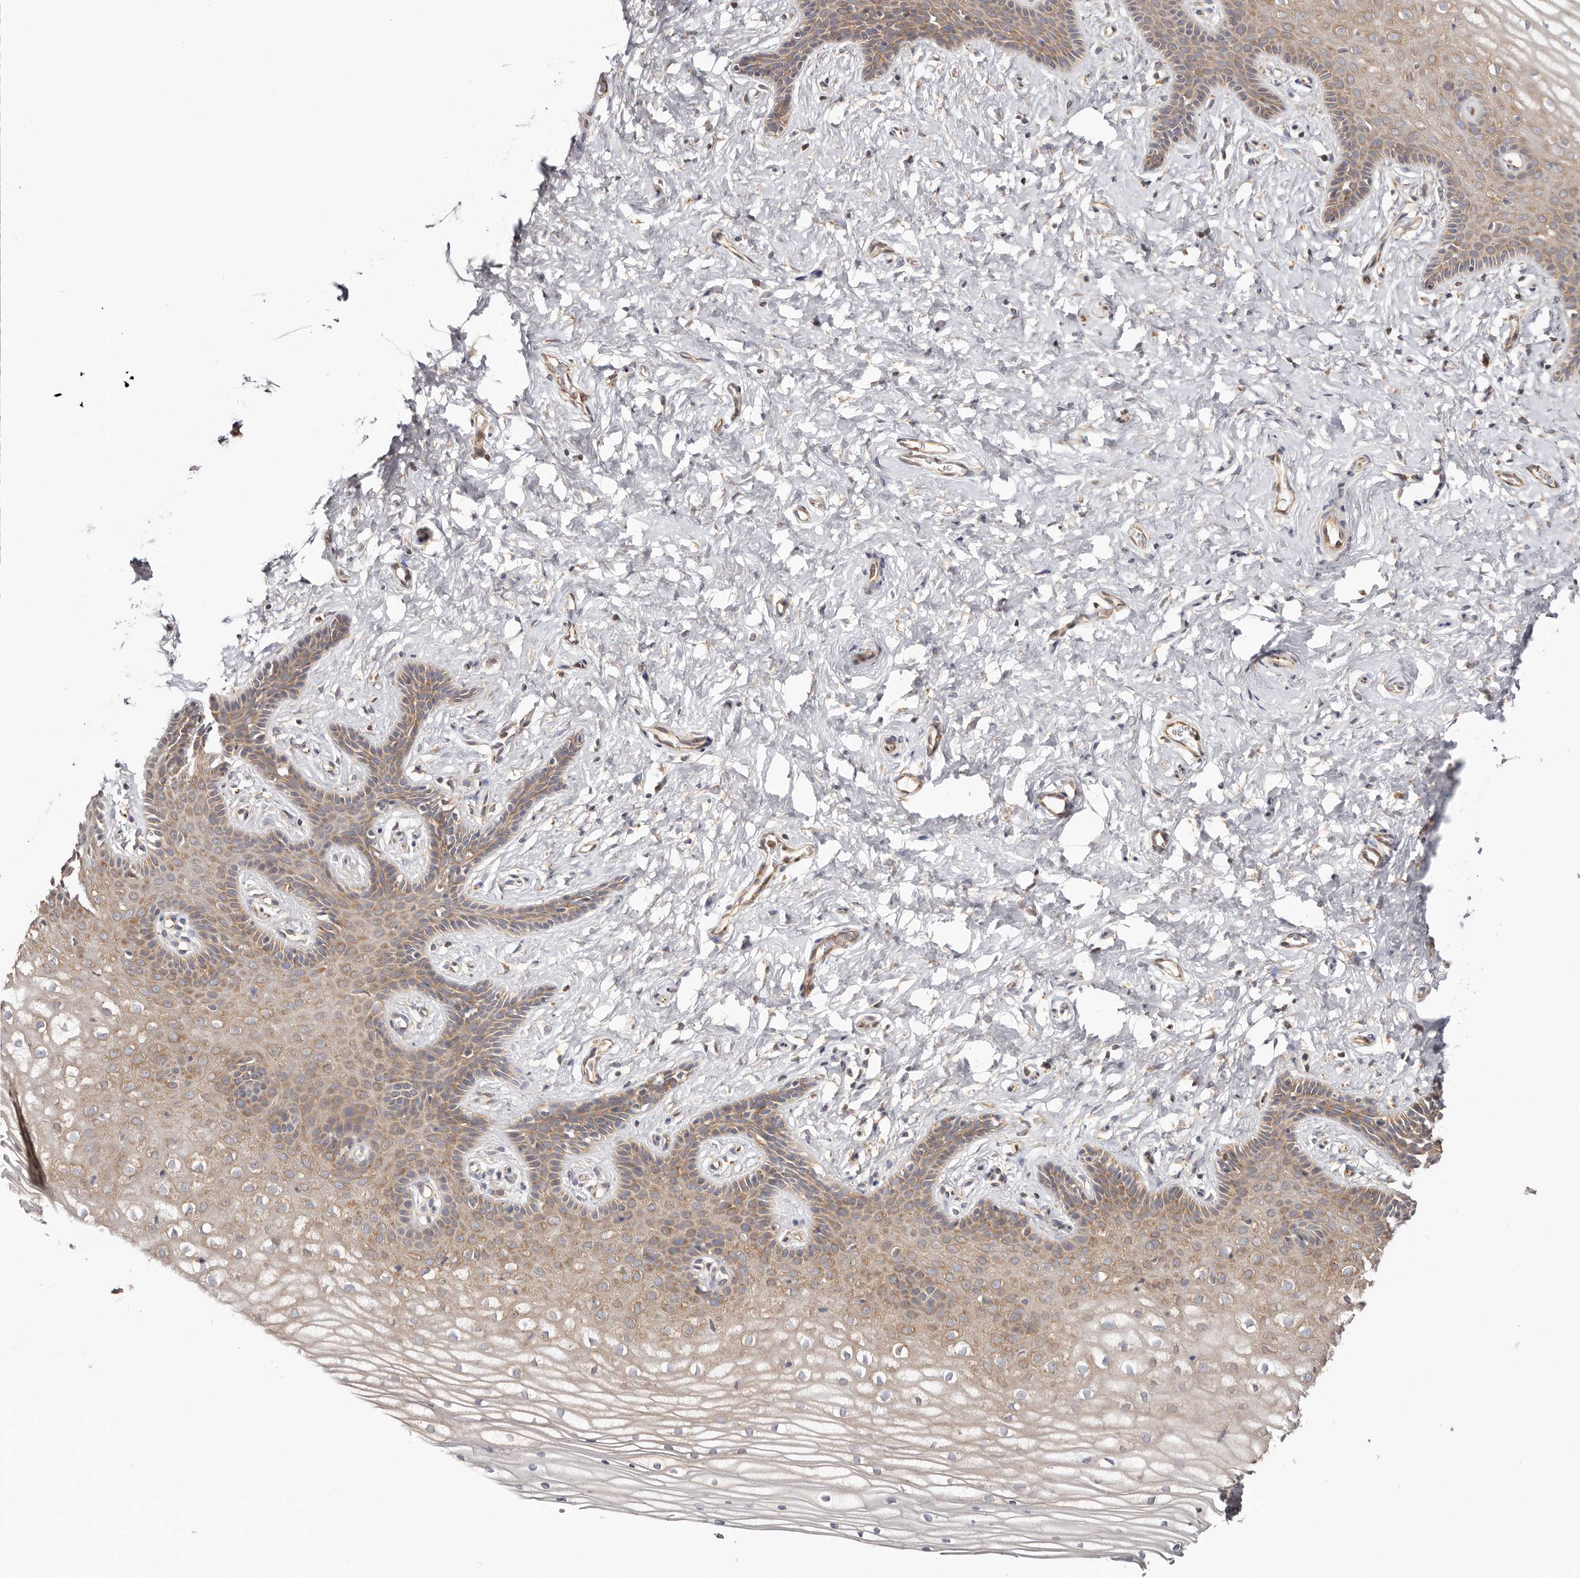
{"staining": {"intensity": "moderate", "quantity": ">75%", "location": "cytoplasmic/membranous"}, "tissue": "vagina", "cell_type": "Squamous epithelial cells", "image_type": "normal", "snomed": [{"axis": "morphology", "description": "Normal tissue, NOS"}, {"axis": "topography", "description": "Vagina"}, {"axis": "topography", "description": "Cervix"}], "caption": "Protein expression by immunohistochemistry displays moderate cytoplasmic/membranous staining in about >75% of squamous epithelial cells in unremarkable vagina.", "gene": "EPRS1", "patient": {"sex": "female", "age": 40}}